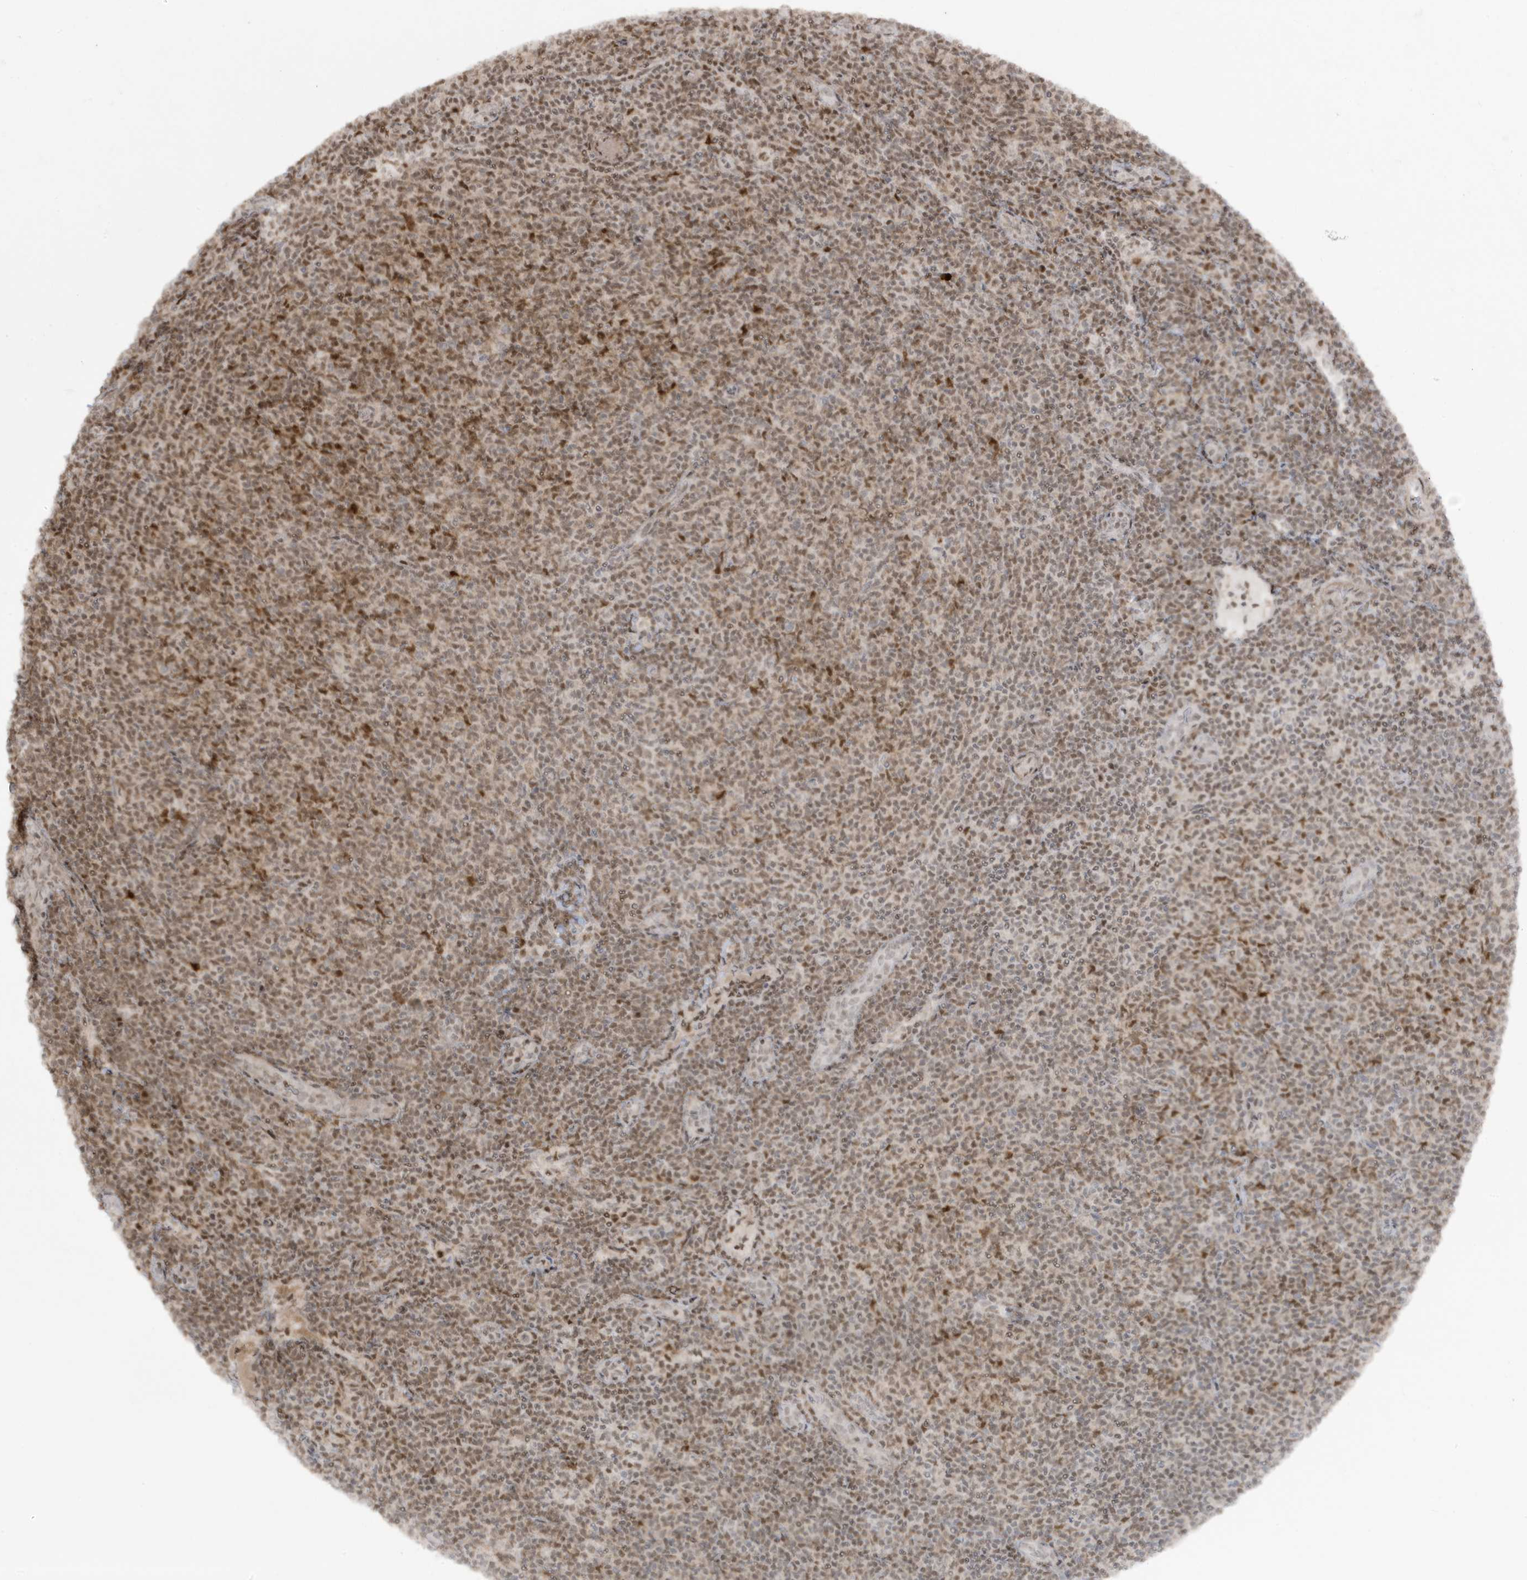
{"staining": {"intensity": "moderate", "quantity": ">75%", "location": "cytoplasmic/membranous,nuclear"}, "tissue": "lymphoma", "cell_type": "Tumor cells", "image_type": "cancer", "snomed": [{"axis": "morphology", "description": "Malignant lymphoma, non-Hodgkin's type, Low grade"}, {"axis": "topography", "description": "Lymph node"}], "caption": "Lymphoma stained for a protein (brown) exhibits moderate cytoplasmic/membranous and nuclear positive expression in approximately >75% of tumor cells.", "gene": "C1orf52", "patient": {"sex": "male", "age": 66}}